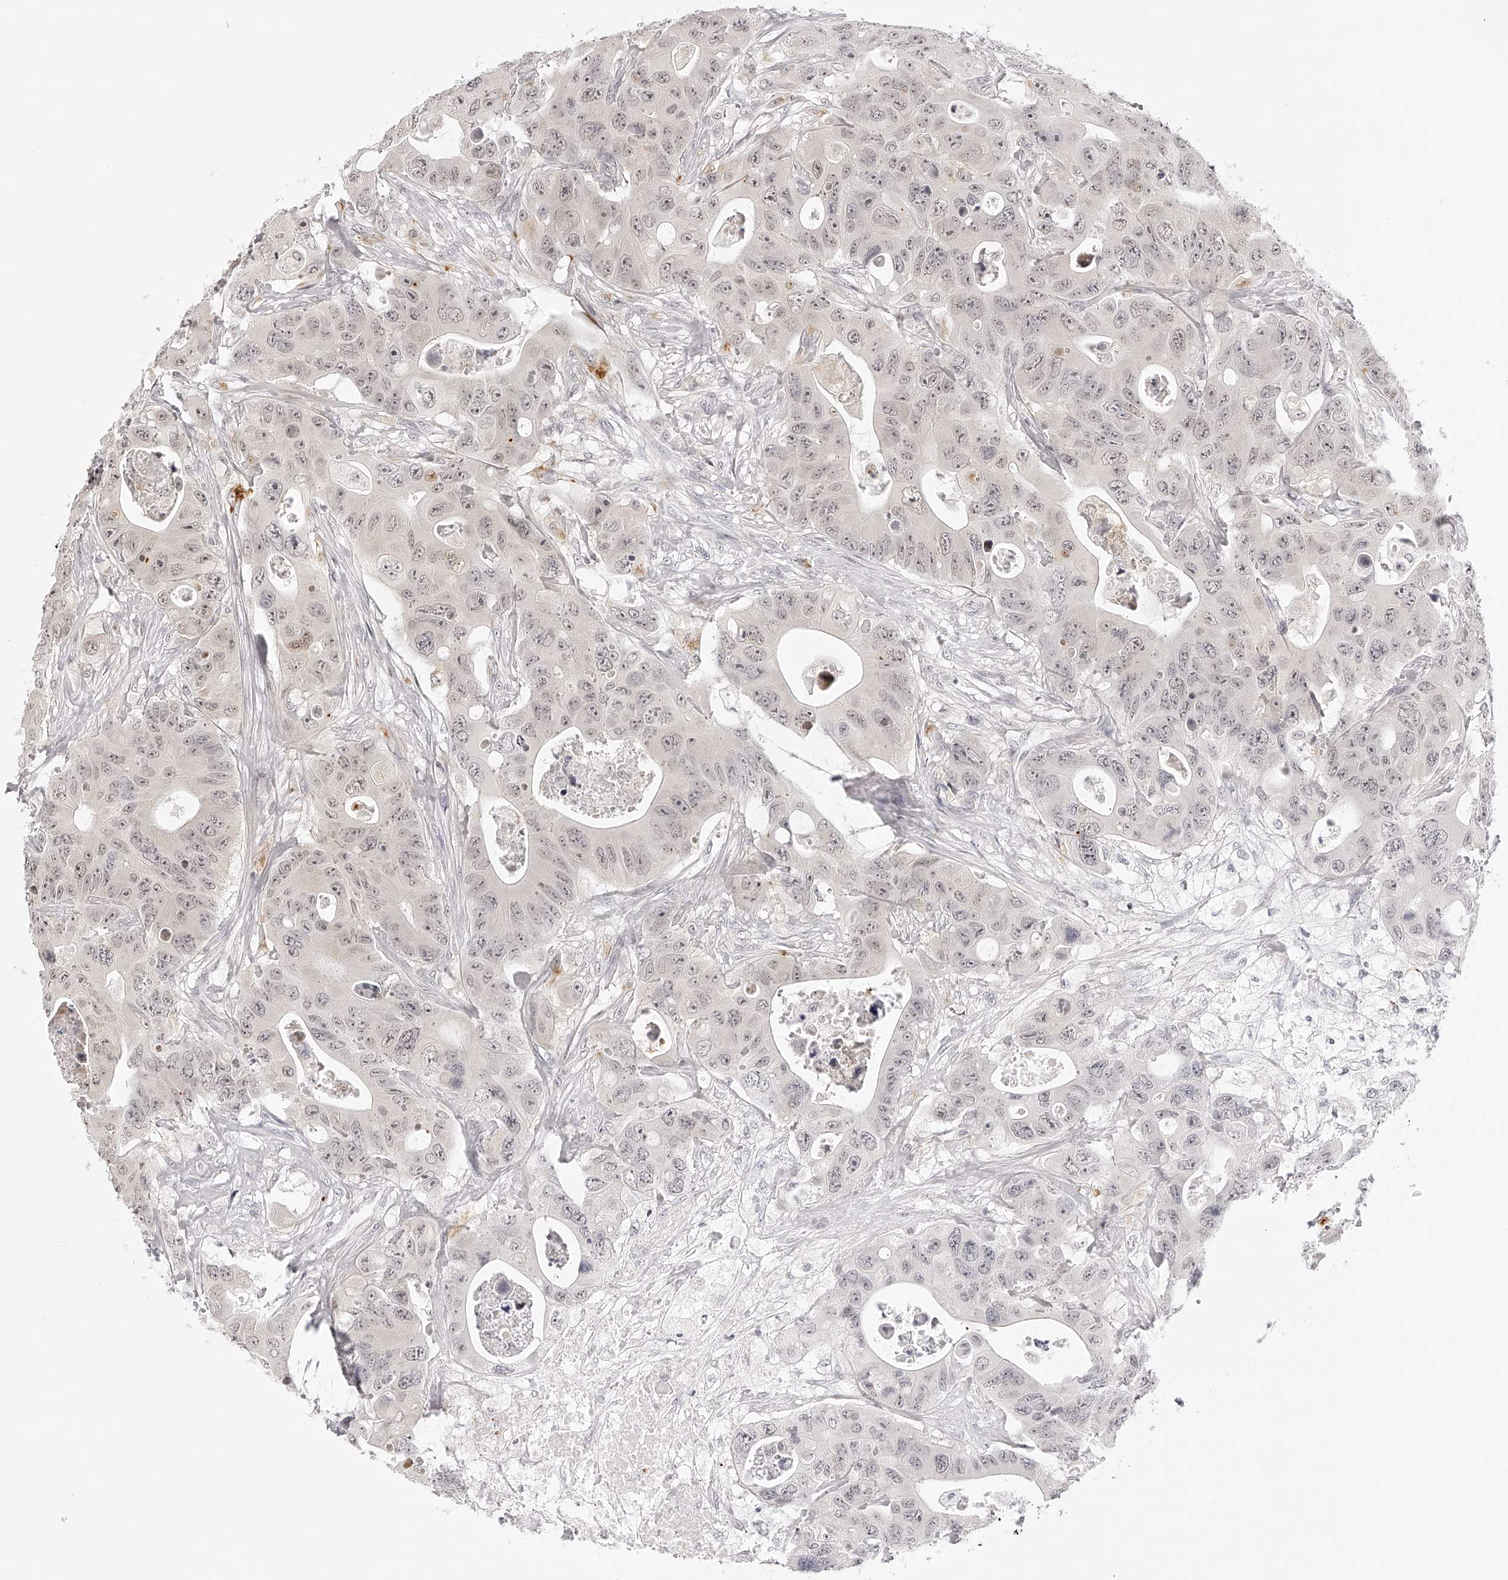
{"staining": {"intensity": "weak", "quantity": "25%-75%", "location": "nuclear"}, "tissue": "colorectal cancer", "cell_type": "Tumor cells", "image_type": "cancer", "snomed": [{"axis": "morphology", "description": "Adenocarcinoma, NOS"}, {"axis": "topography", "description": "Colon"}], "caption": "Immunohistochemistry (IHC) (DAB) staining of colorectal adenocarcinoma exhibits weak nuclear protein expression in about 25%-75% of tumor cells. Nuclei are stained in blue.", "gene": "PLEKHG1", "patient": {"sex": "female", "age": 46}}